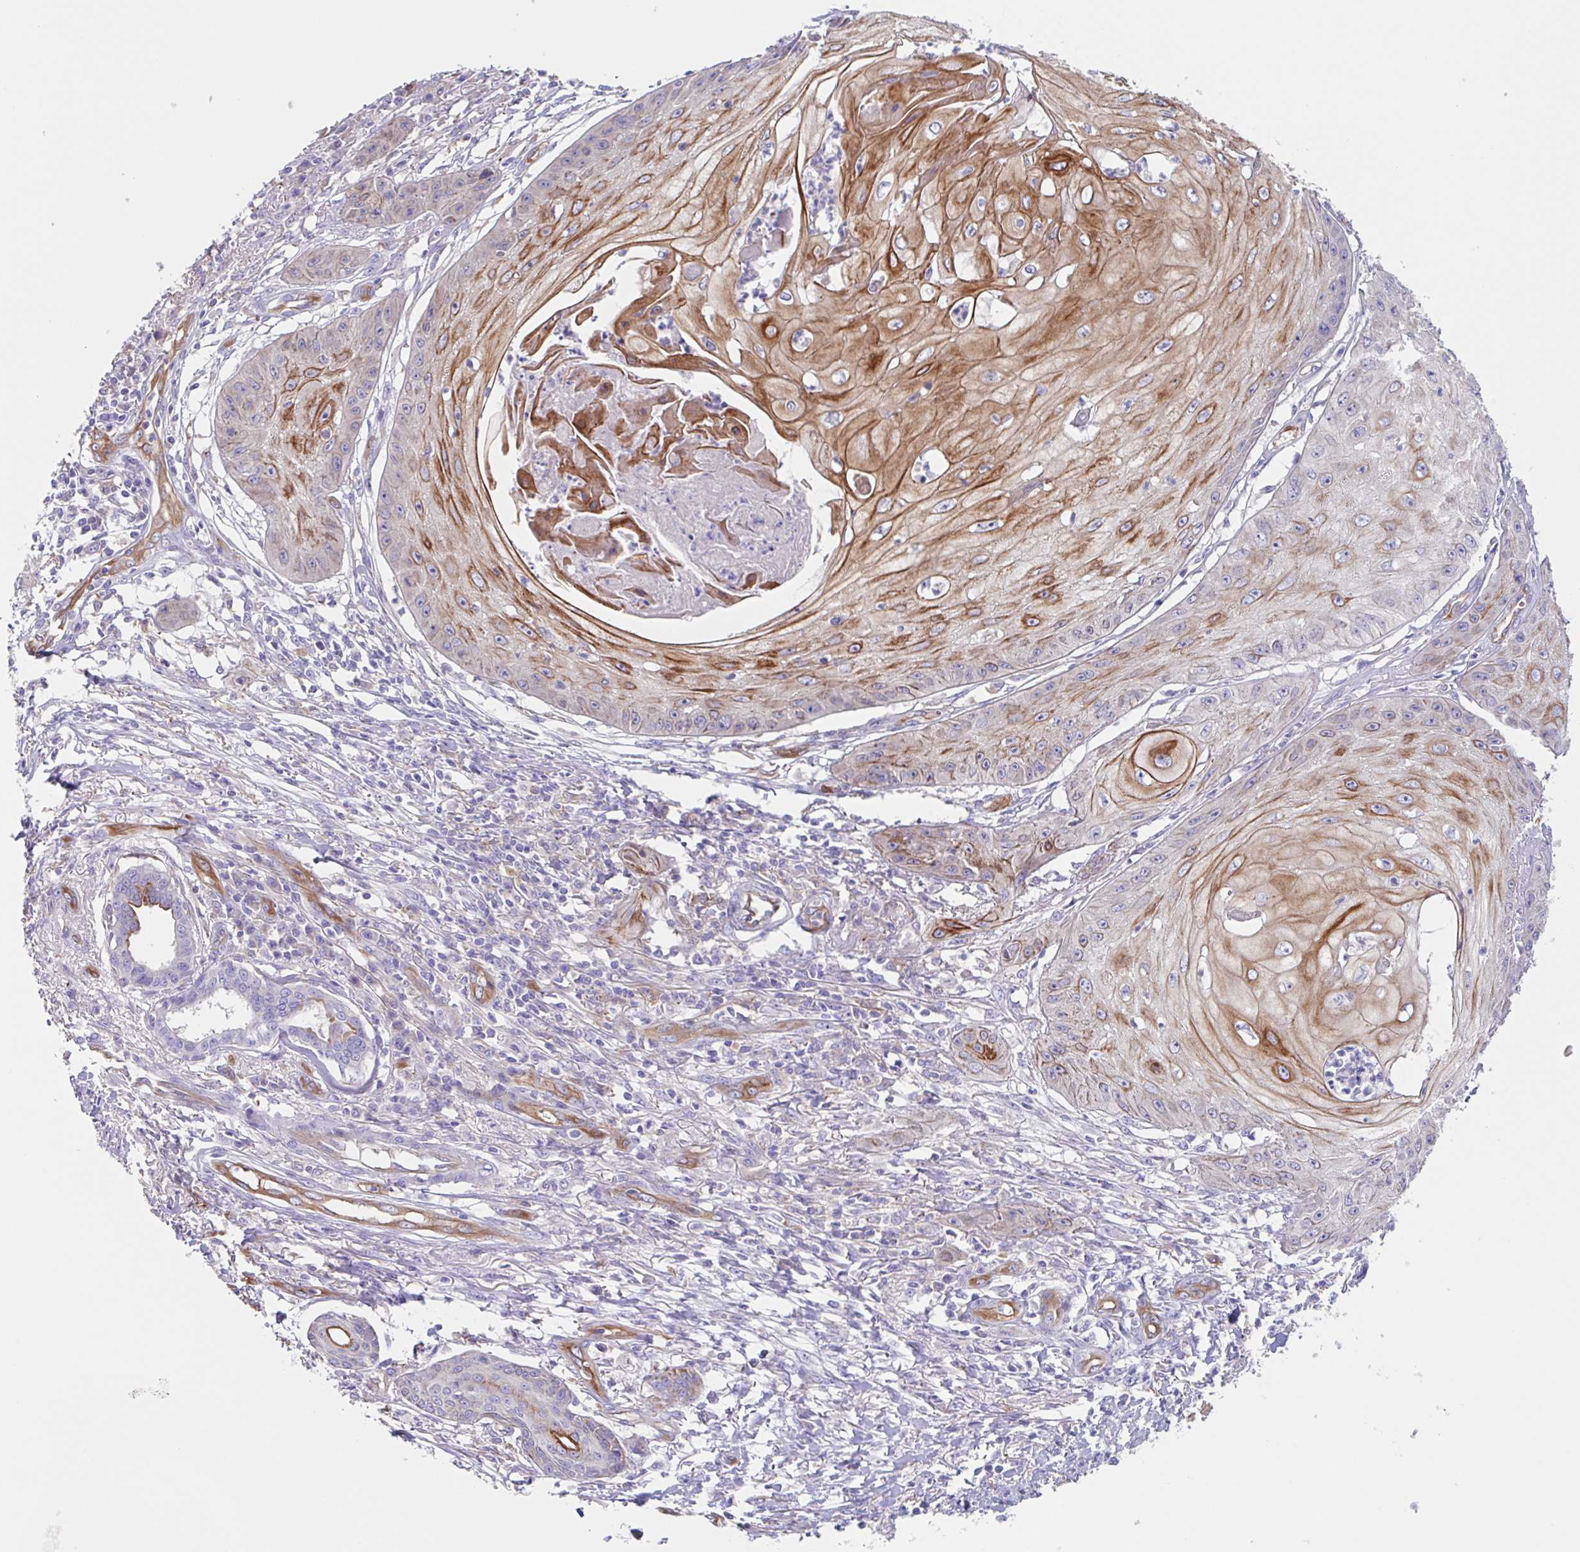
{"staining": {"intensity": "strong", "quantity": "<25%", "location": "cytoplasmic/membranous"}, "tissue": "skin cancer", "cell_type": "Tumor cells", "image_type": "cancer", "snomed": [{"axis": "morphology", "description": "Squamous cell carcinoma, NOS"}, {"axis": "topography", "description": "Skin"}], "caption": "Immunohistochemistry (IHC) micrograph of human skin cancer stained for a protein (brown), which exhibits medium levels of strong cytoplasmic/membranous expression in approximately <25% of tumor cells.", "gene": "EHD4", "patient": {"sex": "male", "age": 70}}